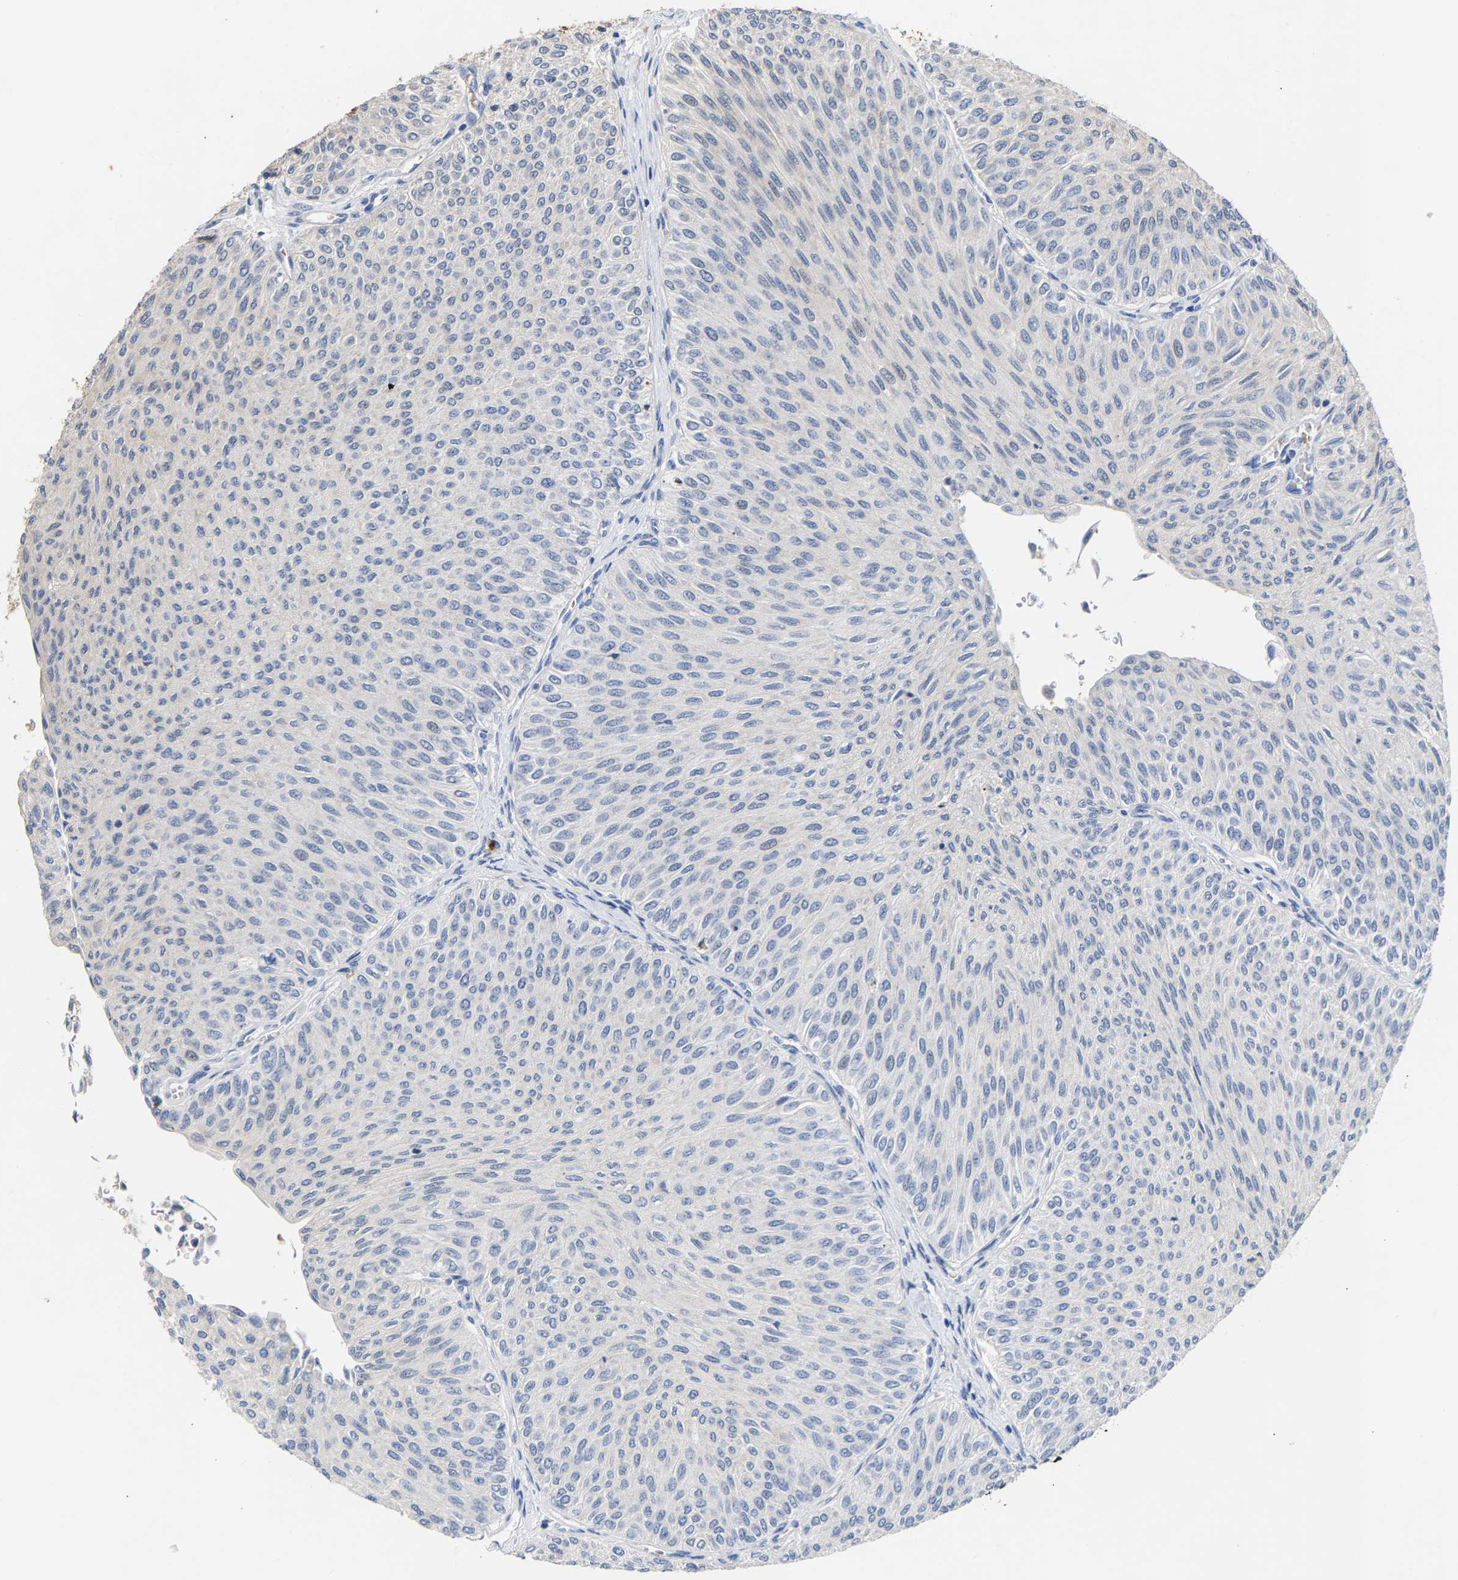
{"staining": {"intensity": "negative", "quantity": "none", "location": "none"}, "tissue": "urothelial cancer", "cell_type": "Tumor cells", "image_type": "cancer", "snomed": [{"axis": "morphology", "description": "Urothelial carcinoma, Low grade"}, {"axis": "topography", "description": "Urinary bladder"}], "caption": "Immunohistochemistry micrograph of human urothelial carcinoma (low-grade) stained for a protein (brown), which demonstrates no expression in tumor cells.", "gene": "TDRD7", "patient": {"sex": "male", "age": 78}}